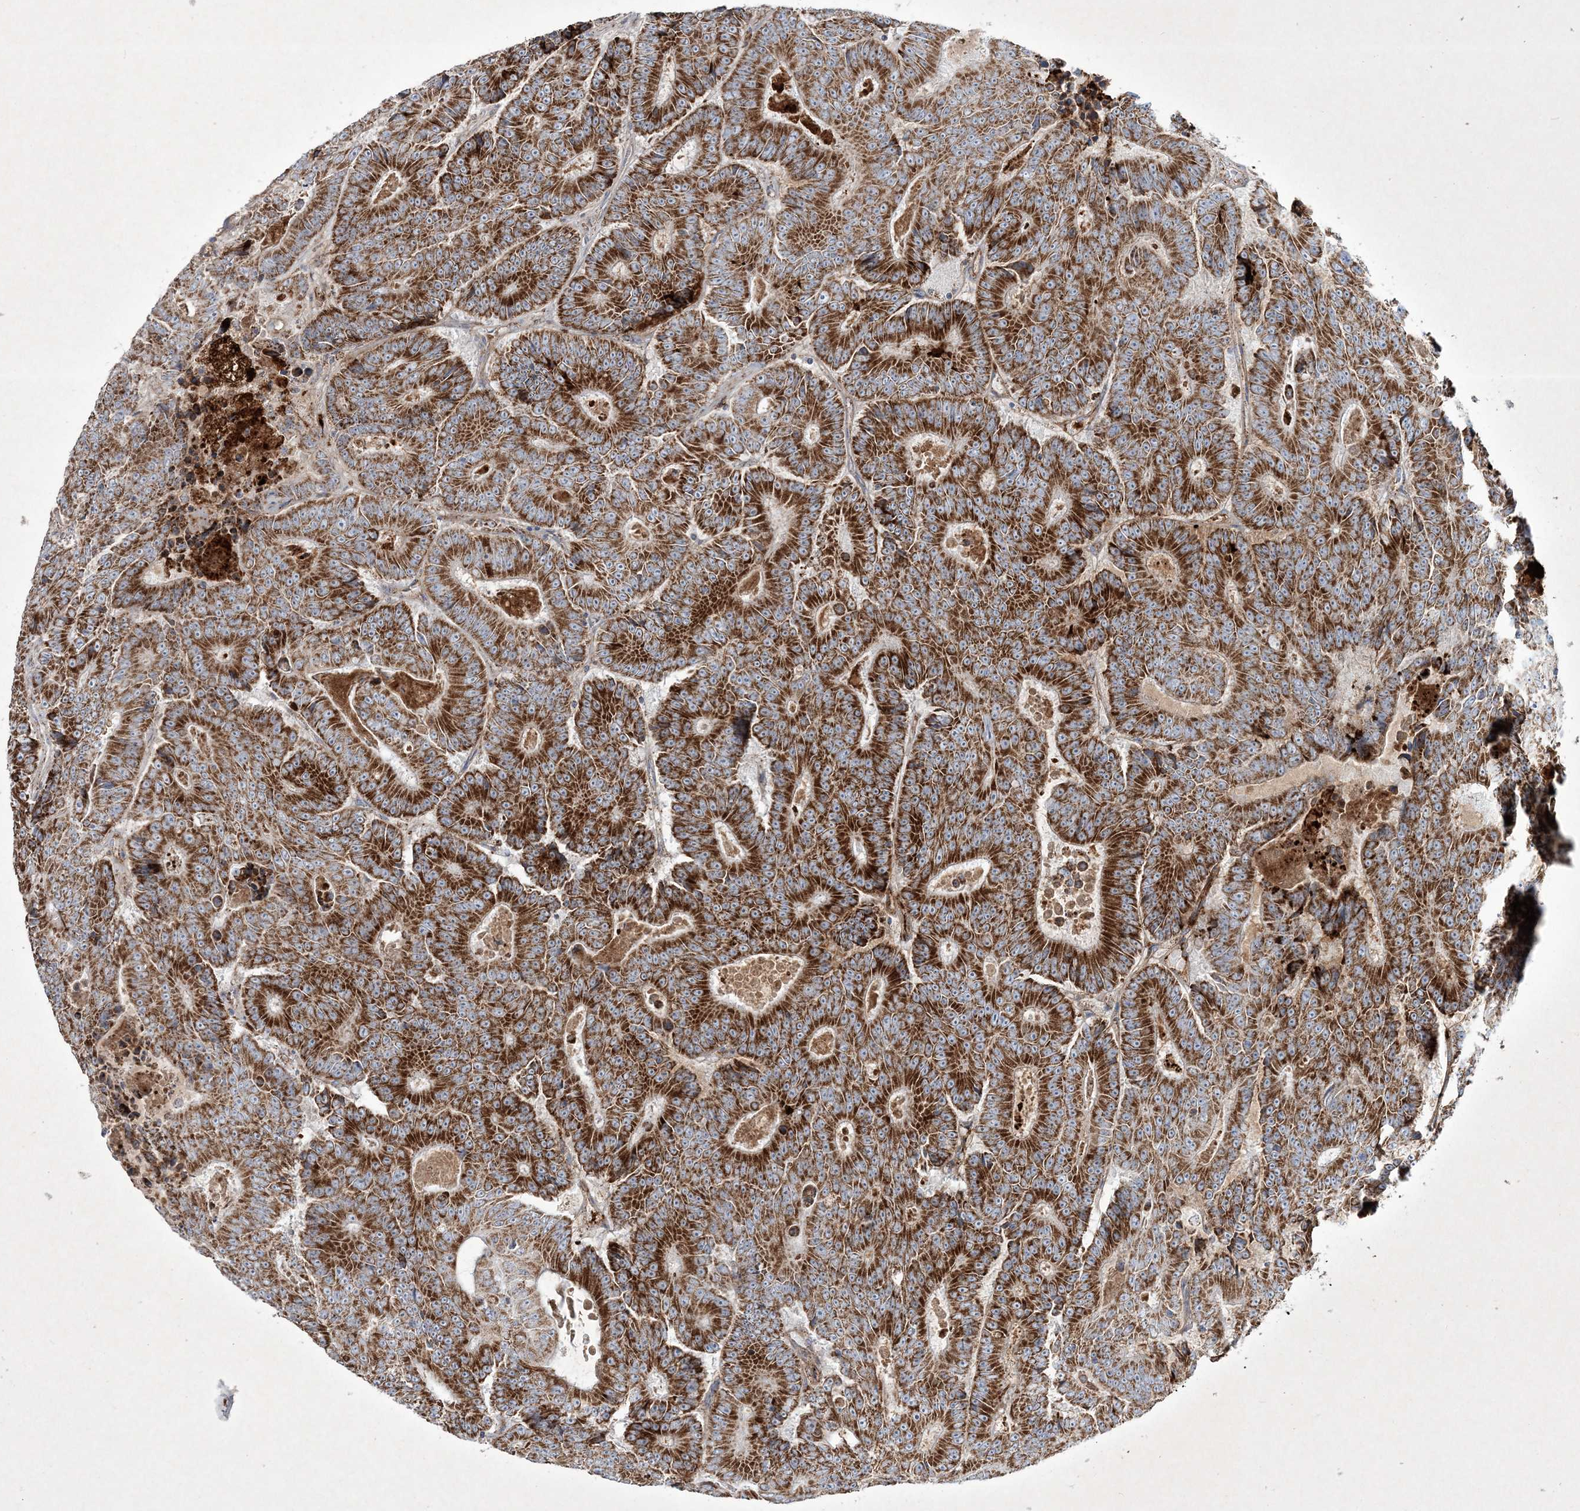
{"staining": {"intensity": "strong", "quantity": ">75%", "location": "cytoplasmic/membranous"}, "tissue": "colorectal cancer", "cell_type": "Tumor cells", "image_type": "cancer", "snomed": [{"axis": "morphology", "description": "Adenocarcinoma, NOS"}, {"axis": "topography", "description": "Colon"}], "caption": "Tumor cells reveal high levels of strong cytoplasmic/membranous expression in approximately >75% of cells in adenocarcinoma (colorectal).", "gene": "RICTOR", "patient": {"sex": "male", "age": 83}}